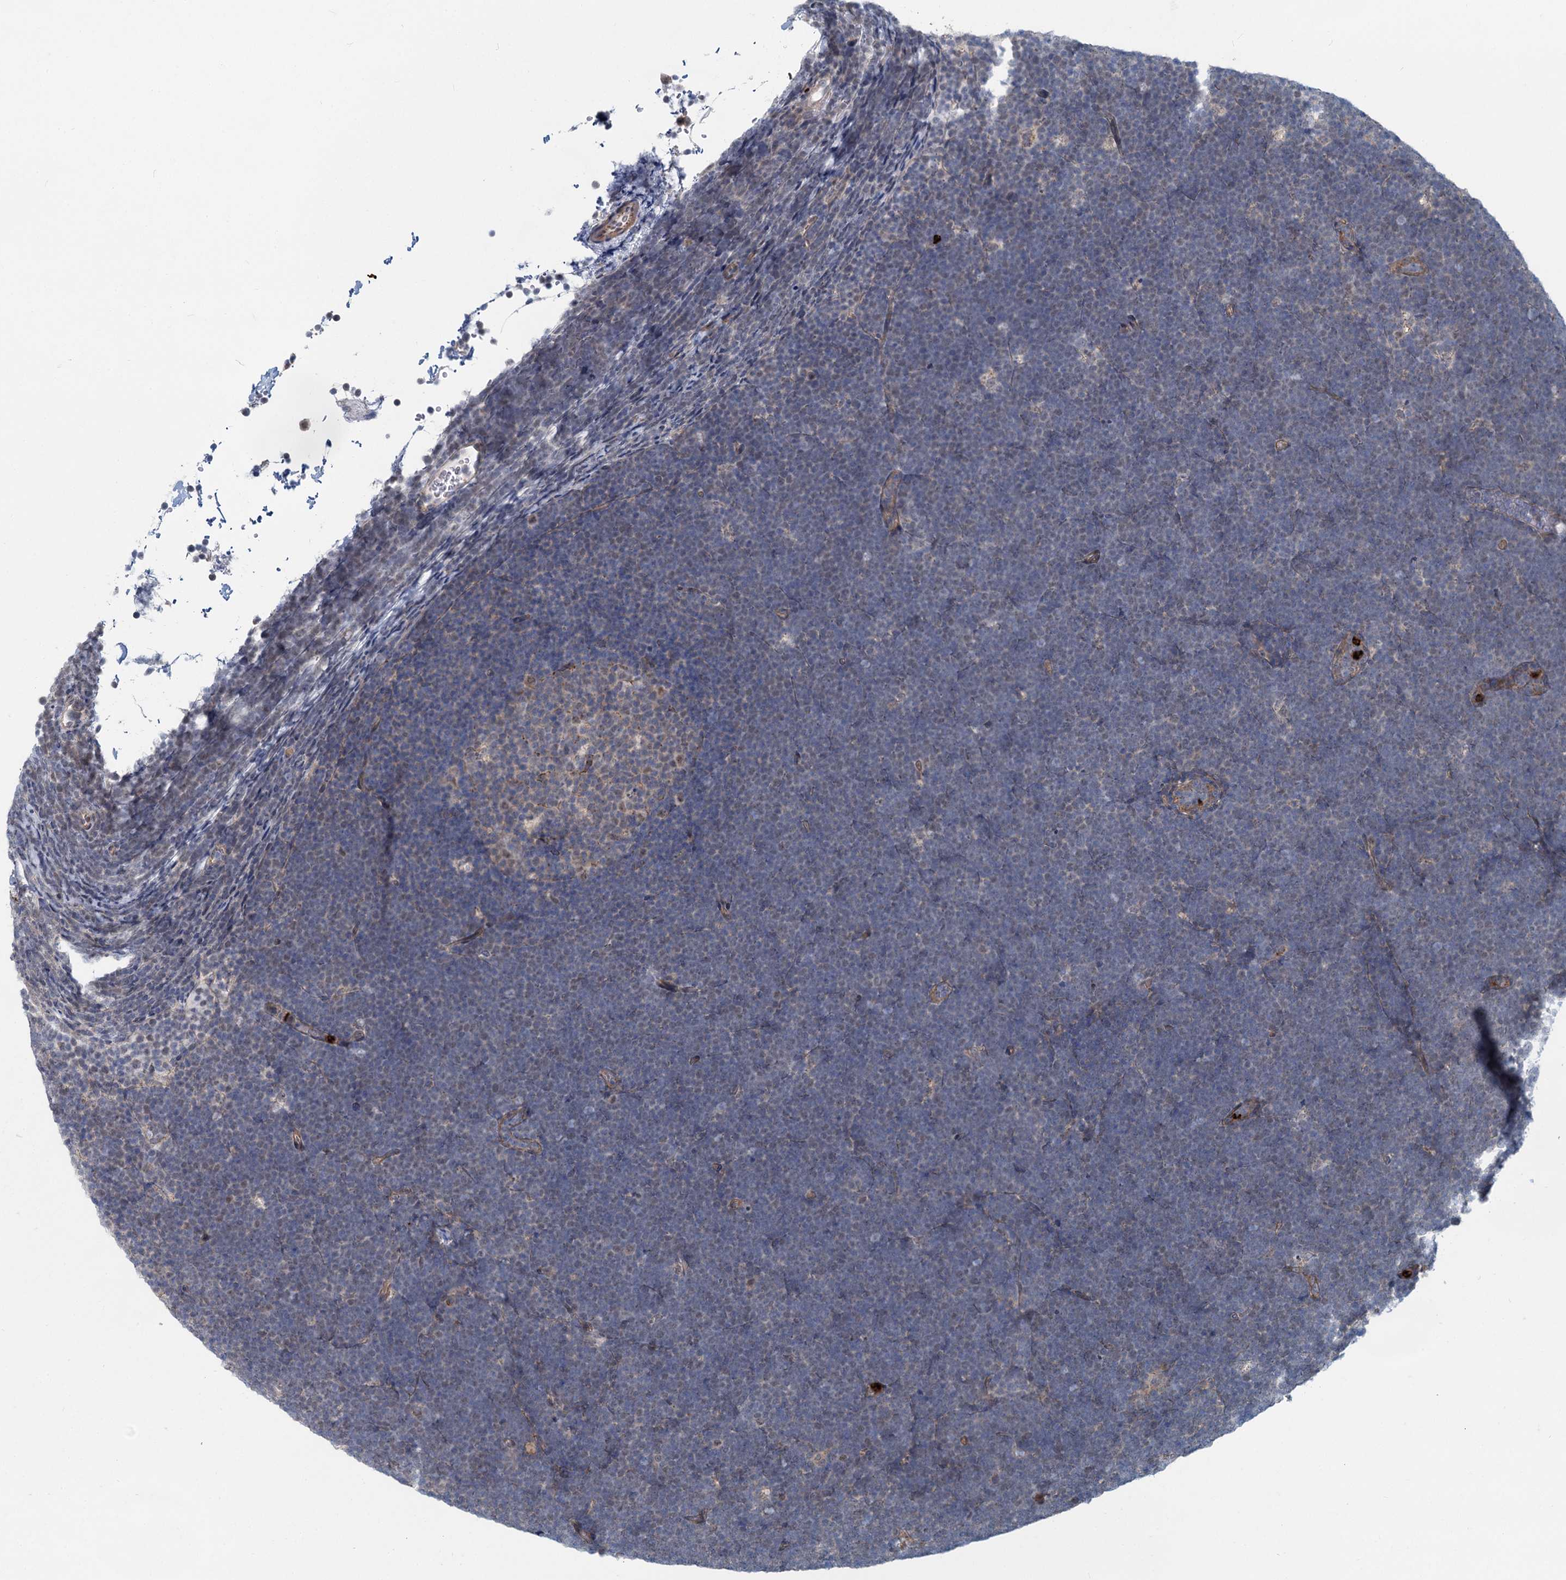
{"staining": {"intensity": "negative", "quantity": "none", "location": "none"}, "tissue": "lymphoma", "cell_type": "Tumor cells", "image_type": "cancer", "snomed": [{"axis": "morphology", "description": "Malignant lymphoma, non-Hodgkin's type, High grade"}, {"axis": "topography", "description": "Lymph node"}], "caption": "The micrograph demonstrates no significant staining in tumor cells of lymphoma. The staining was performed using DAB to visualize the protein expression in brown, while the nuclei were stained in blue with hematoxylin (Magnification: 20x).", "gene": "ADCY2", "patient": {"sex": "male", "age": 13}}